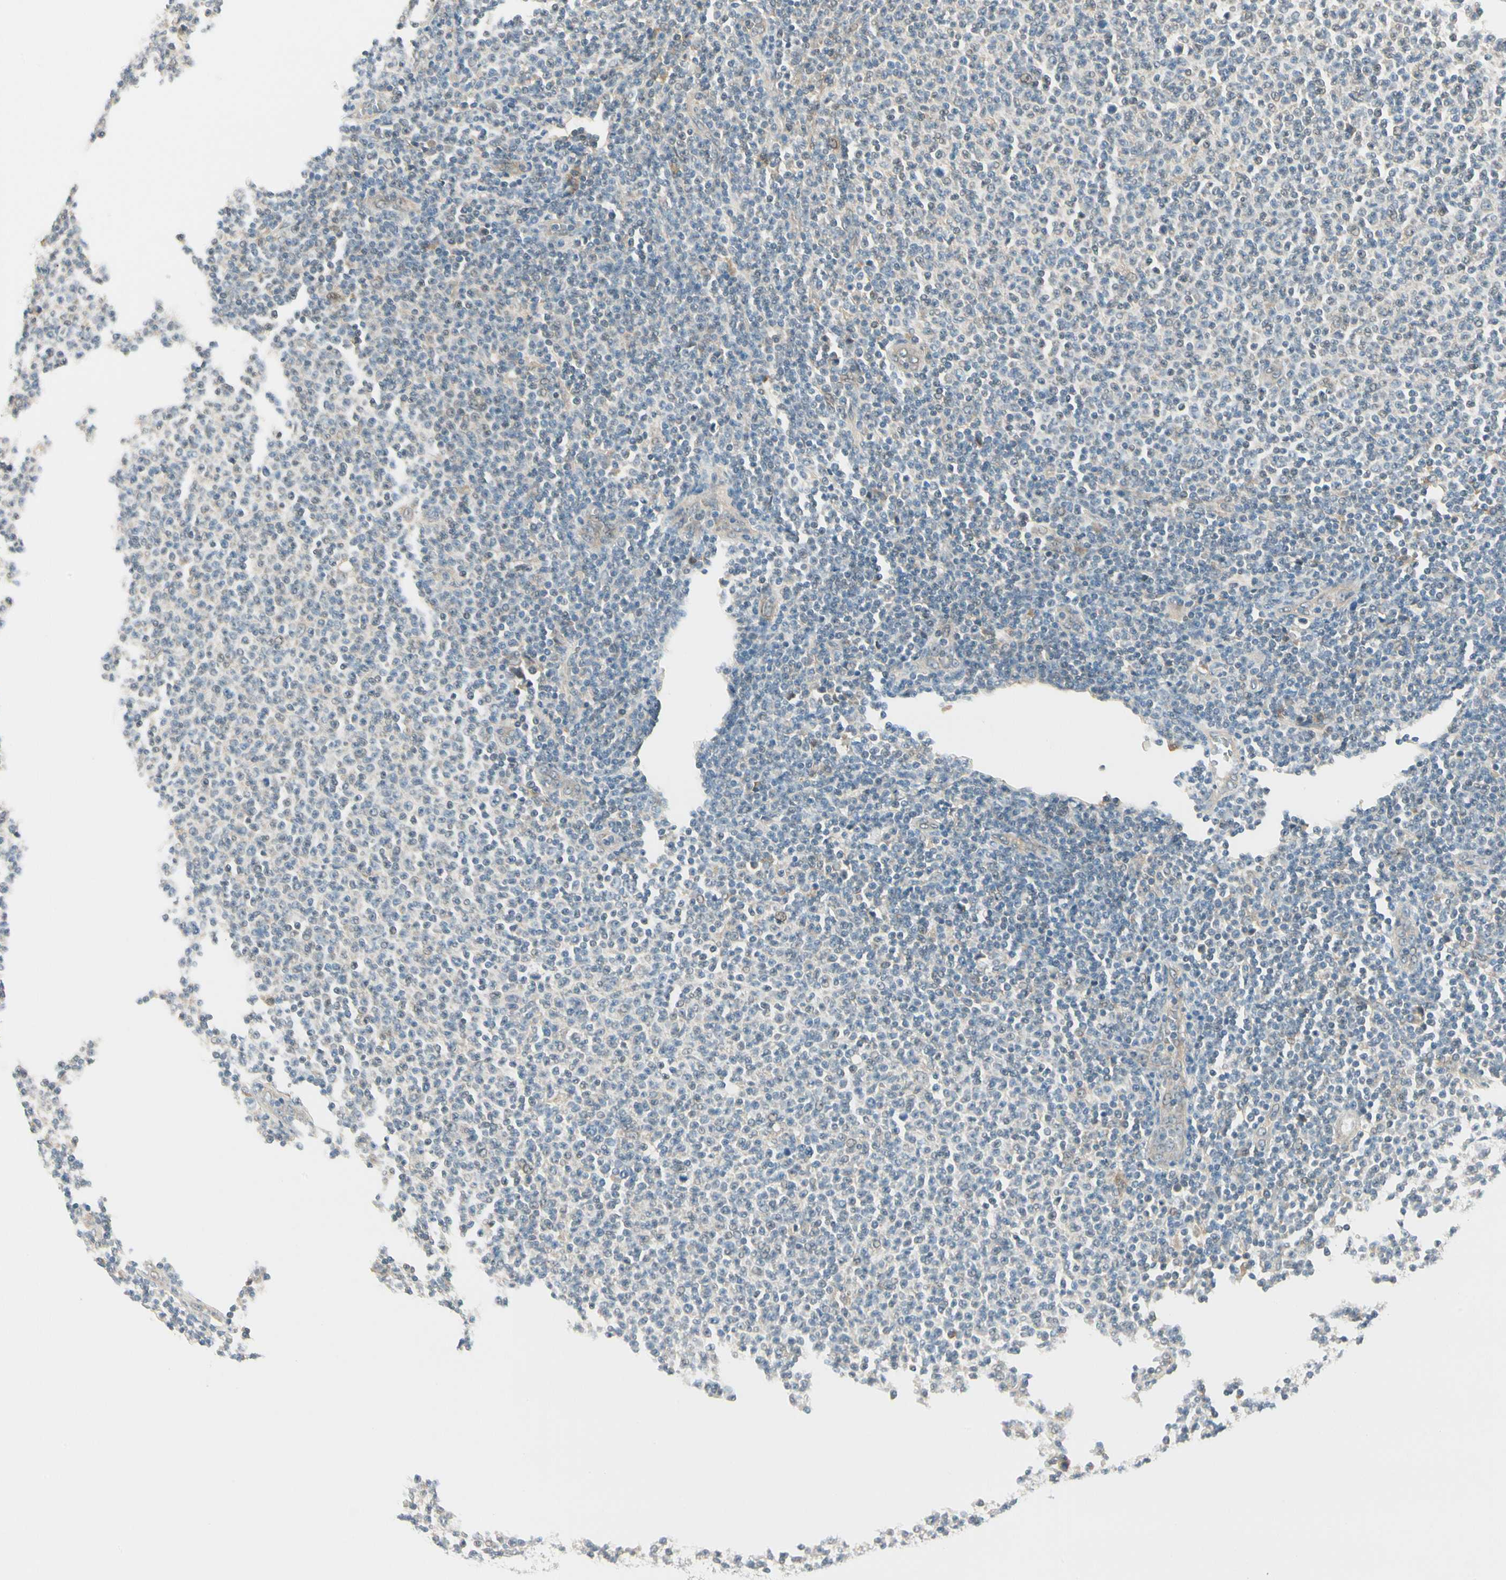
{"staining": {"intensity": "negative", "quantity": "none", "location": "none"}, "tissue": "lymphoma", "cell_type": "Tumor cells", "image_type": "cancer", "snomed": [{"axis": "morphology", "description": "Malignant lymphoma, non-Hodgkin's type, Low grade"}, {"axis": "topography", "description": "Lymph node"}], "caption": "Tumor cells are negative for brown protein staining in lymphoma. (Stains: DAB (3,3'-diaminobenzidine) IHC with hematoxylin counter stain, Microscopy: brightfield microscopy at high magnification).", "gene": "EPHB3", "patient": {"sex": "male", "age": 66}}